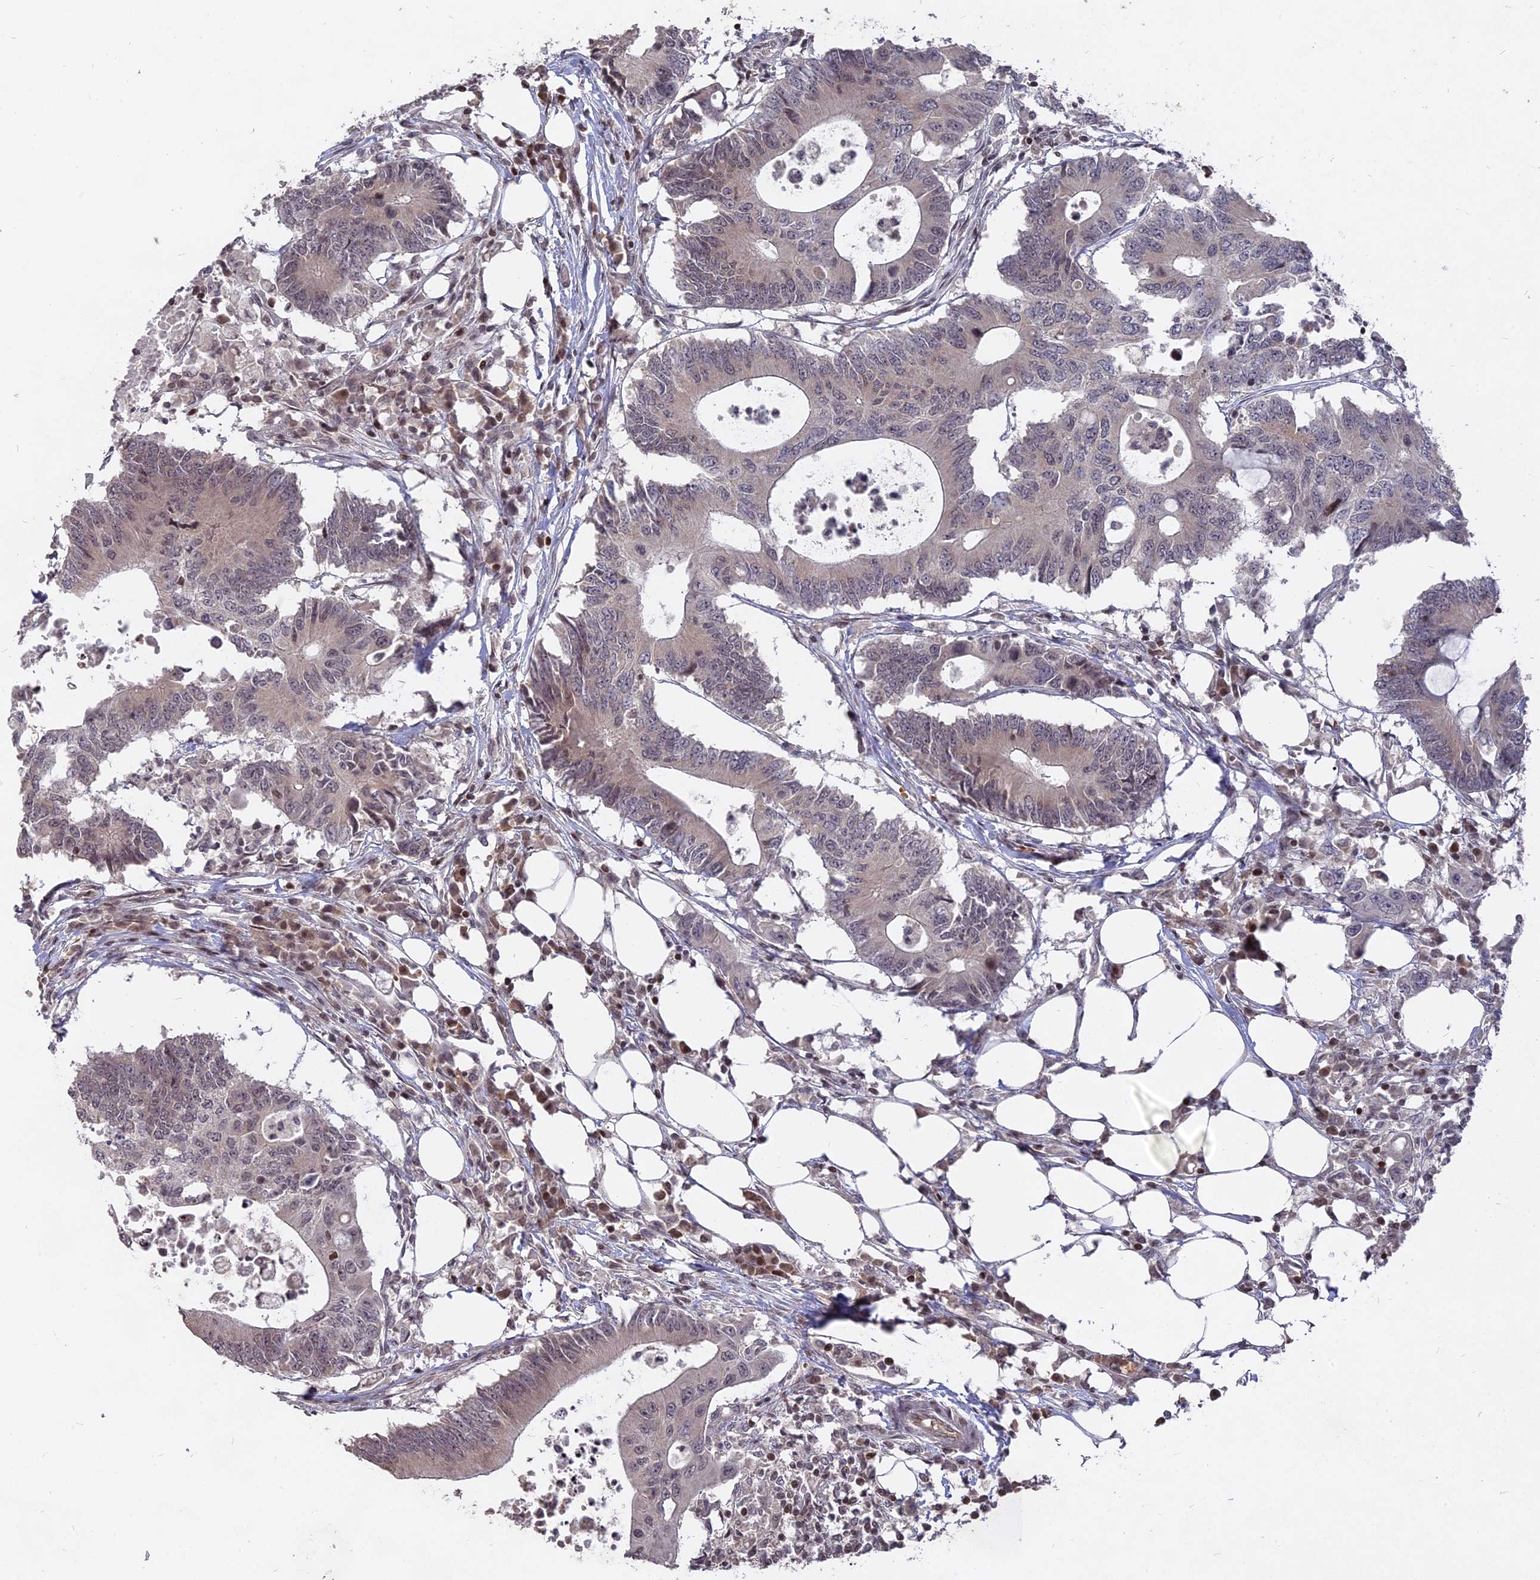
{"staining": {"intensity": "negative", "quantity": "none", "location": "none"}, "tissue": "colorectal cancer", "cell_type": "Tumor cells", "image_type": "cancer", "snomed": [{"axis": "morphology", "description": "Adenocarcinoma, NOS"}, {"axis": "topography", "description": "Colon"}], "caption": "There is no significant positivity in tumor cells of colorectal adenocarcinoma.", "gene": "NR1H3", "patient": {"sex": "male", "age": 71}}